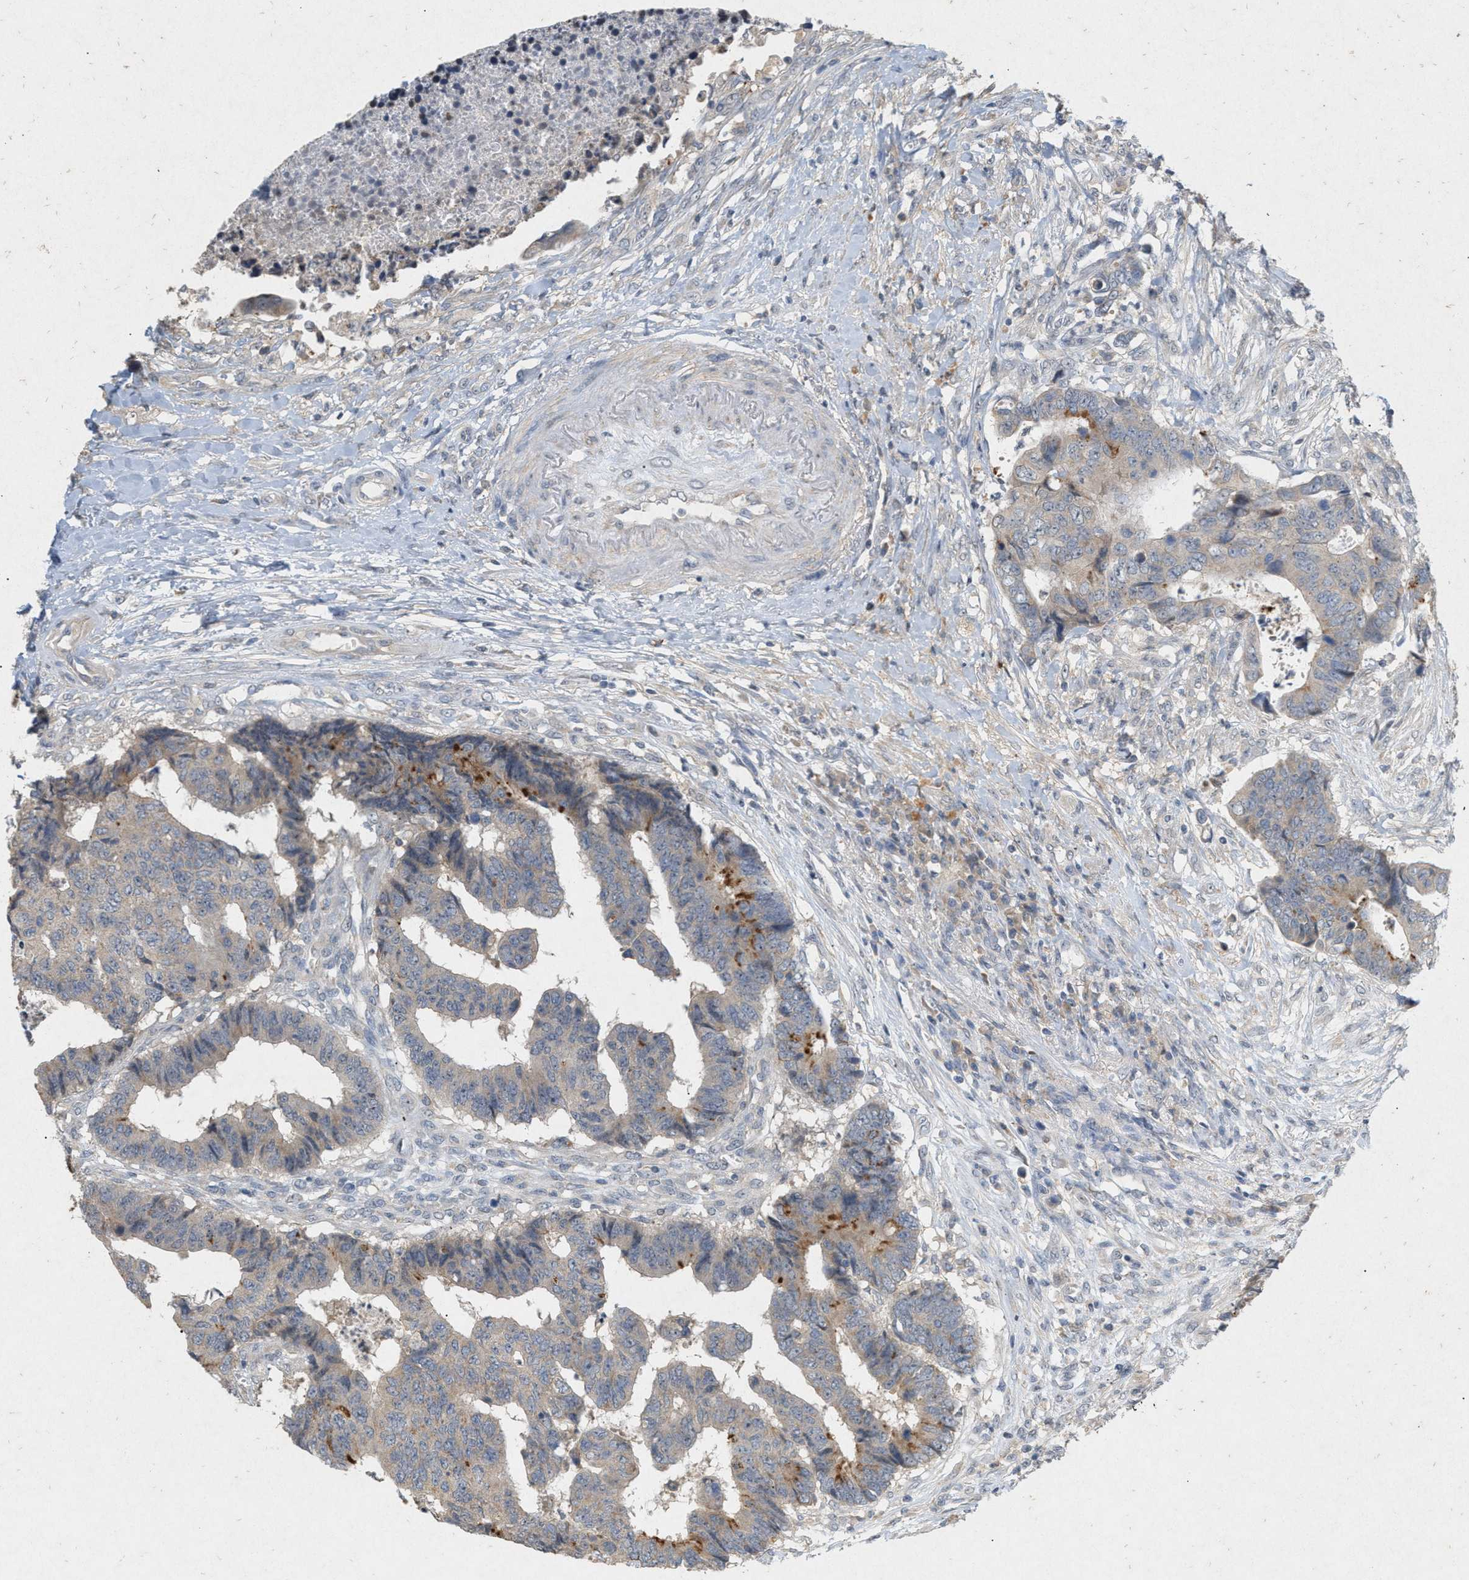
{"staining": {"intensity": "moderate", "quantity": "<25%", "location": "cytoplasmic/membranous"}, "tissue": "colorectal cancer", "cell_type": "Tumor cells", "image_type": "cancer", "snomed": [{"axis": "morphology", "description": "Adenocarcinoma, NOS"}, {"axis": "topography", "description": "Rectum"}], "caption": "Colorectal adenocarcinoma was stained to show a protein in brown. There is low levels of moderate cytoplasmic/membranous staining in about <25% of tumor cells. The staining was performed using DAB (3,3'-diaminobenzidine) to visualize the protein expression in brown, while the nuclei were stained in blue with hematoxylin (Magnification: 20x).", "gene": "DCAF7", "patient": {"sex": "male", "age": 84}}